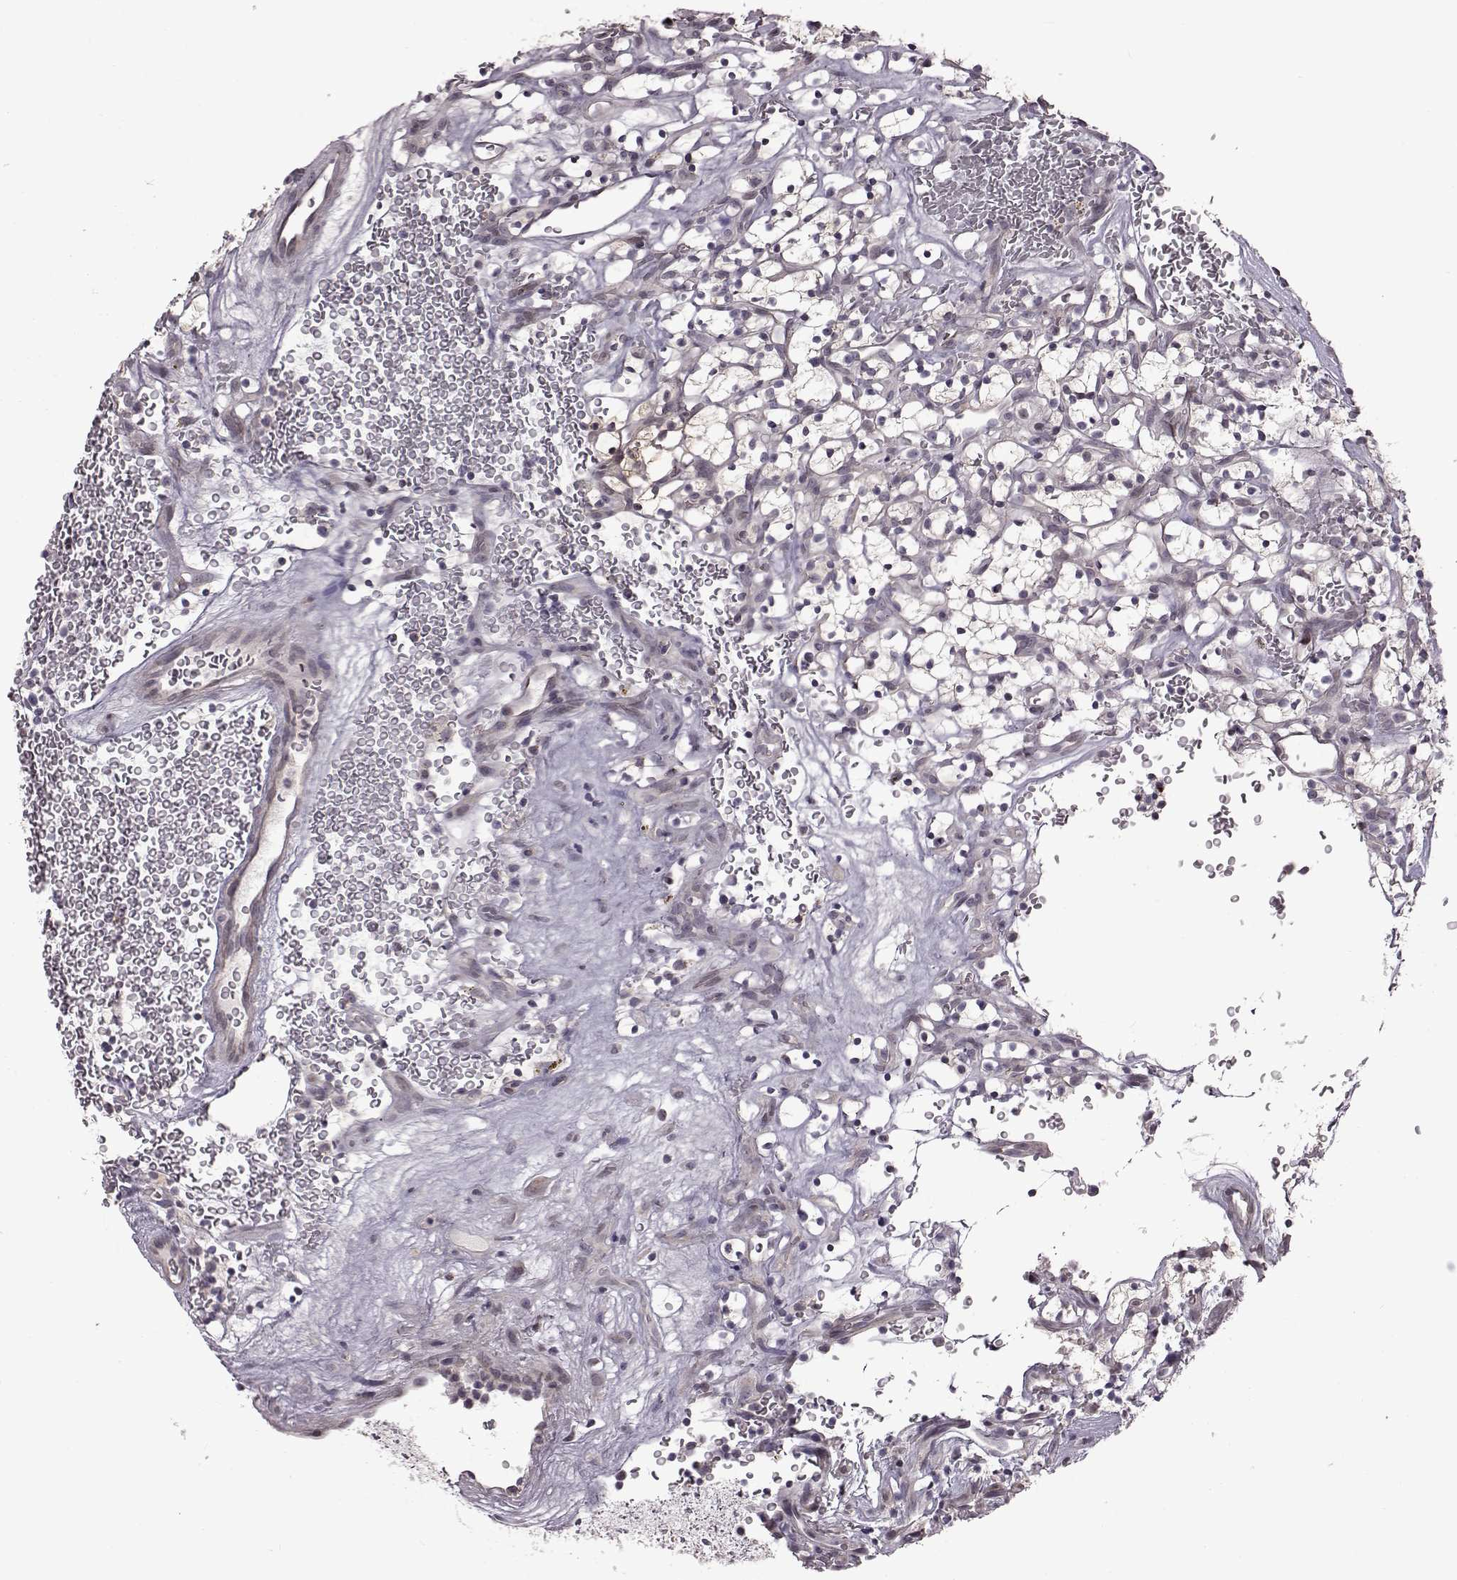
{"staining": {"intensity": "negative", "quantity": "none", "location": "none"}, "tissue": "renal cancer", "cell_type": "Tumor cells", "image_type": "cancer", "snomed": [{"axis": "morphology", "description": "Adenocarcinoma, NOS"}, {"axis": "topography", "description": "Kidney"}], "caption": "High power microscopy image of an immunohistochemistry (IHC) image of renal cancer, revealing no significant expression in tumor cells.", "gene": "GAL", "patient": {"sex": "female", "age": 64}}